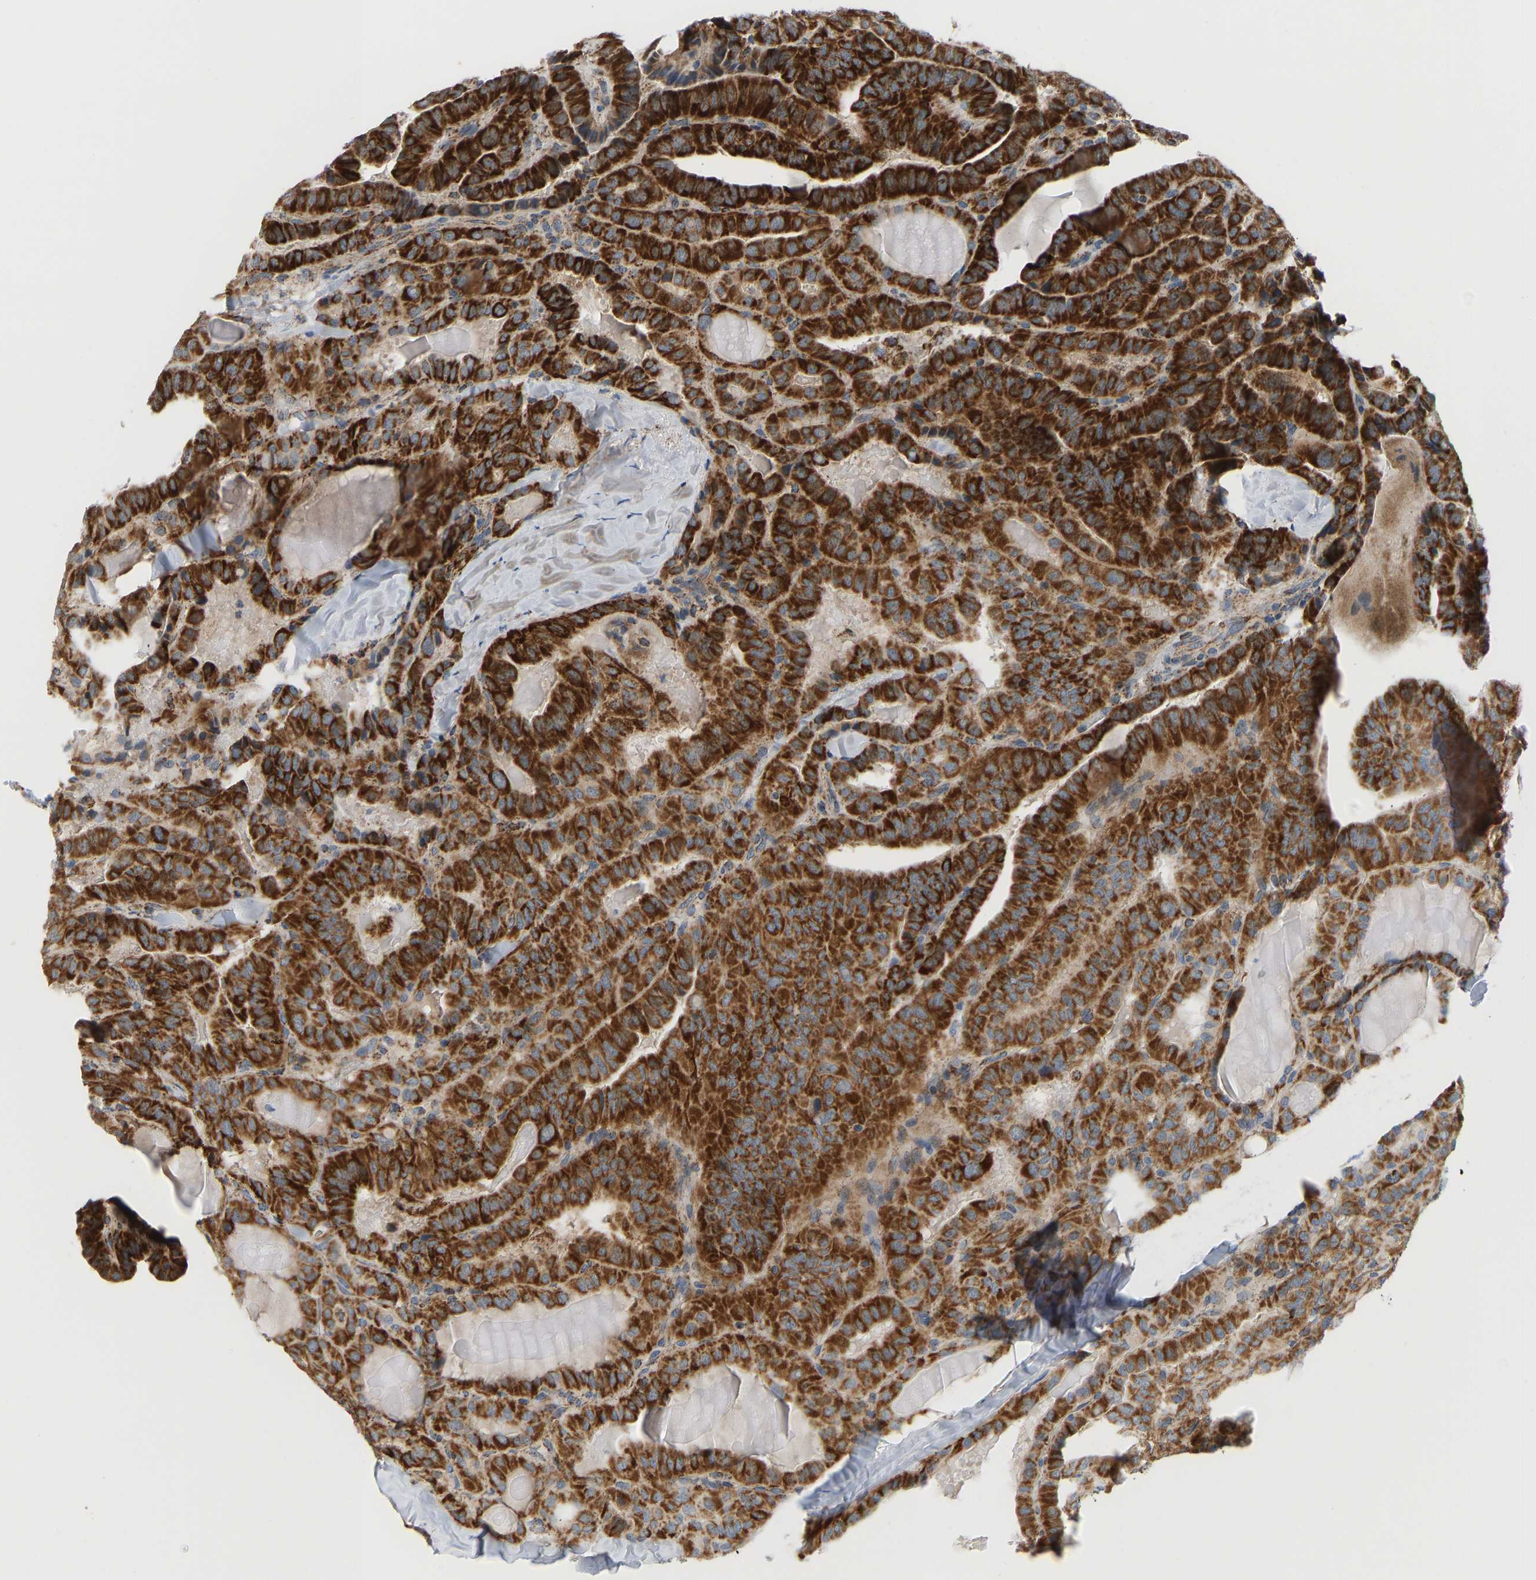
{"staining": {"intensity": "strong", "quantity": ">75%", "location": "cytoplasmic/membranous"}, "tissue": "thyroid cancer", "cell_type": "Tumor cells", "image_type": "cancer", "snomed": [{"axis": "morphology", "description": "Papillary adenocarcinoma, NOS"}, {"axis": "topography", "description": "Thyroid gland"}], "caption": "Tumor cells show high levels of strong cytoplasmic/membranous positivity in approximately >75% of cells in thyroid papillary adenocarcinoma. (DAB (3,3'-diaminobenzidine) IHC with brightfield microscopy, high magnification).", "gene": "GPSM2", "patient": {"sex": "male", "age": 77}}